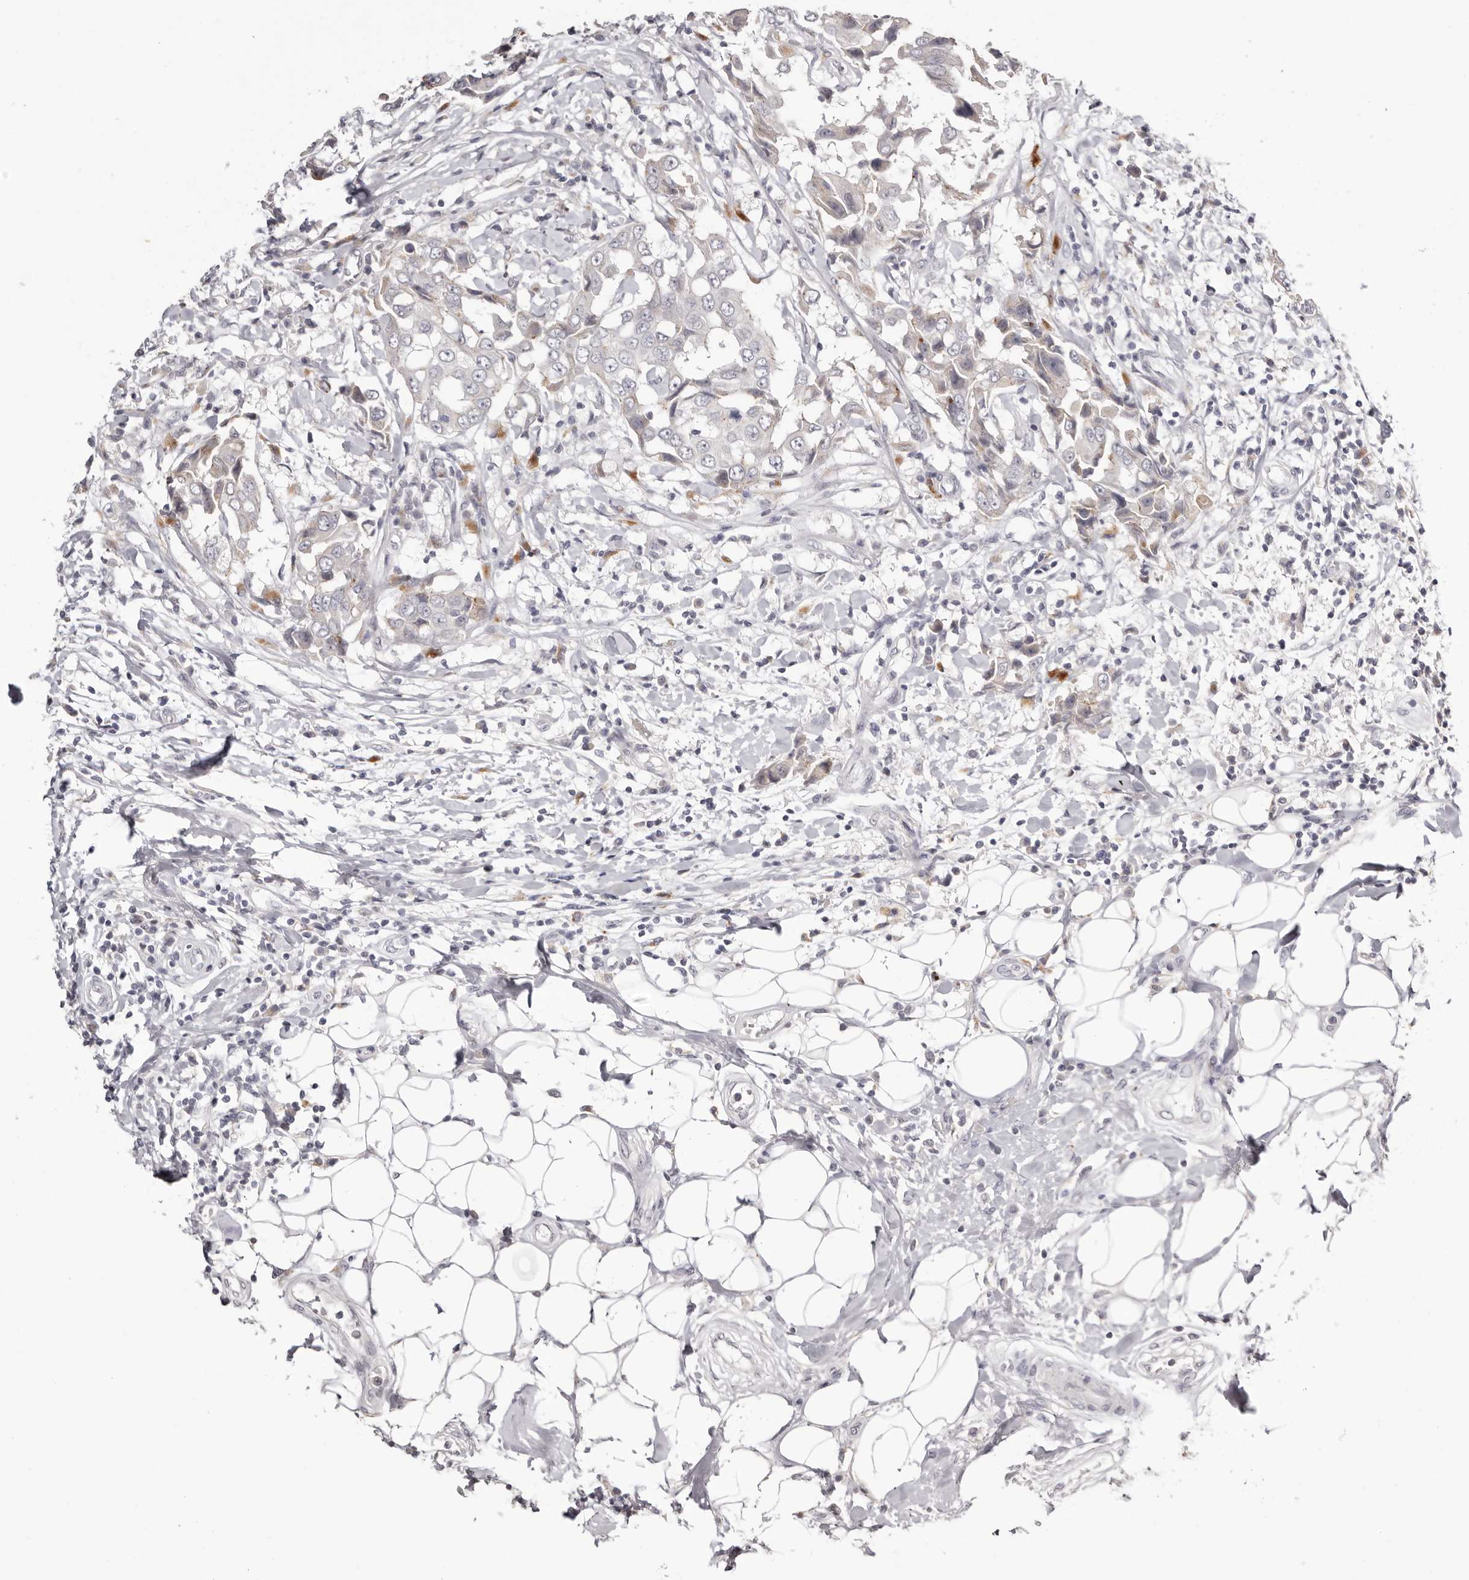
{"staining": {"intensity": "negative", "quantity": "none", "location": "none"}, "tissue": "breast cancer", "cell_type": "Tumor cells", "image_type": "cancer", "snomed": [{"axis": "morphology", "description": "Duct carcinoma"}, {"axis": "topography", "description": "Breast"}], "caption": "There is no significant expression in tumor cells of breast invasive ductal carcinoma.", "gene": "PCDHB6", "patient": {"sex": "female", "age": 27}}